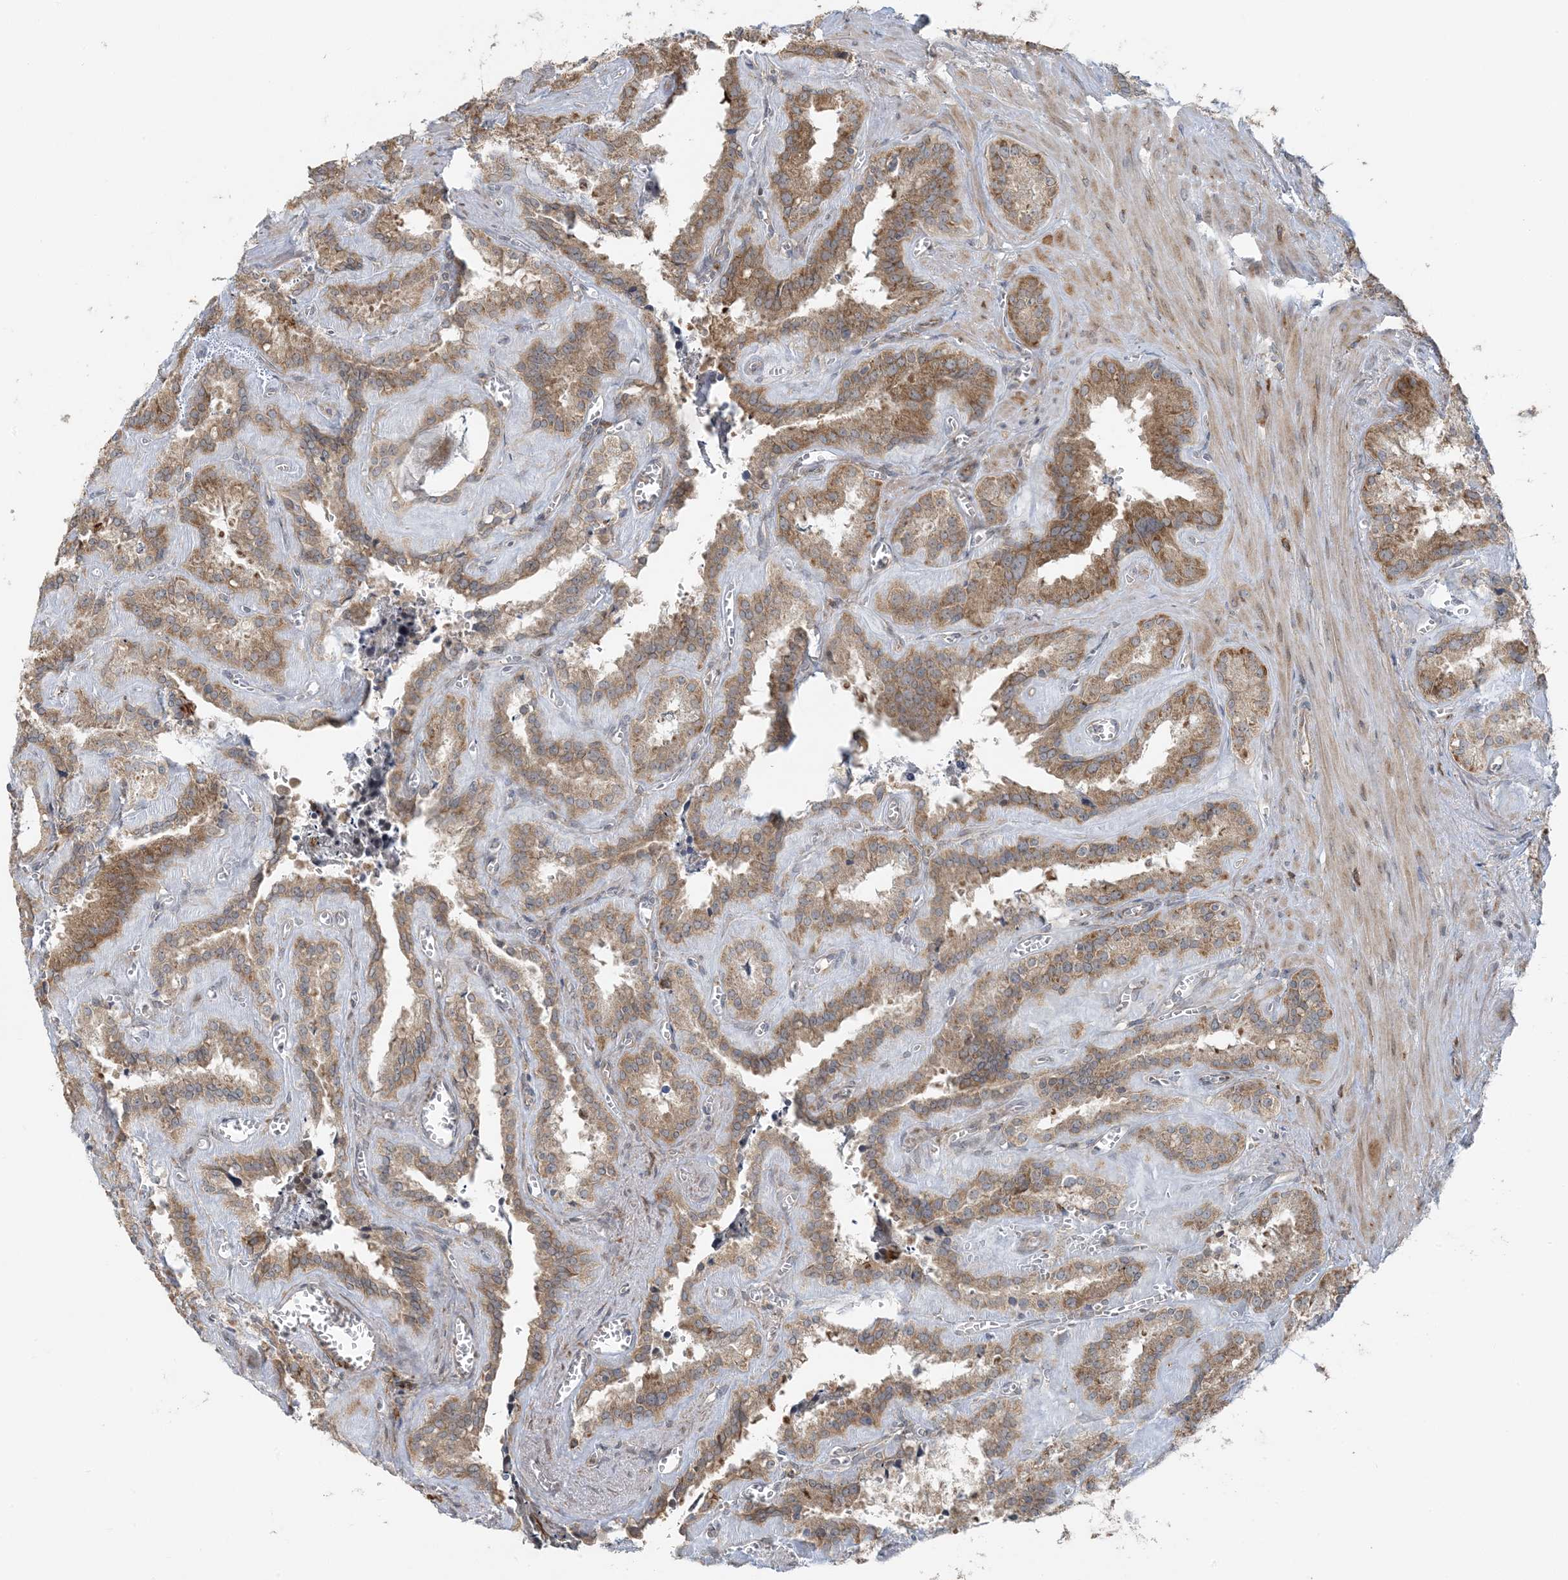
{"staining": {"intensity": "moderate", "quantity": ">75%", "location": "cytoplasmic/membranous"}, "tissue": "seminal vesicle", "cell_type": "Glandular cells", "image_type": "normal", "snomed": [{"axis": "morphology", "description": "Normal tissue, NOS"}, {"axis": "topography", "description": "Prostate"}, {"axis": "topography", "description": "Seminal veicle"}], "caption": "Glandular cells display medium levels of moderate cytoplasmic/membranous staining in about >75% of cells in normal human seminal vesicle.", "gene": "ZNF263", "patient": {"sex": "male", "age": 59}}